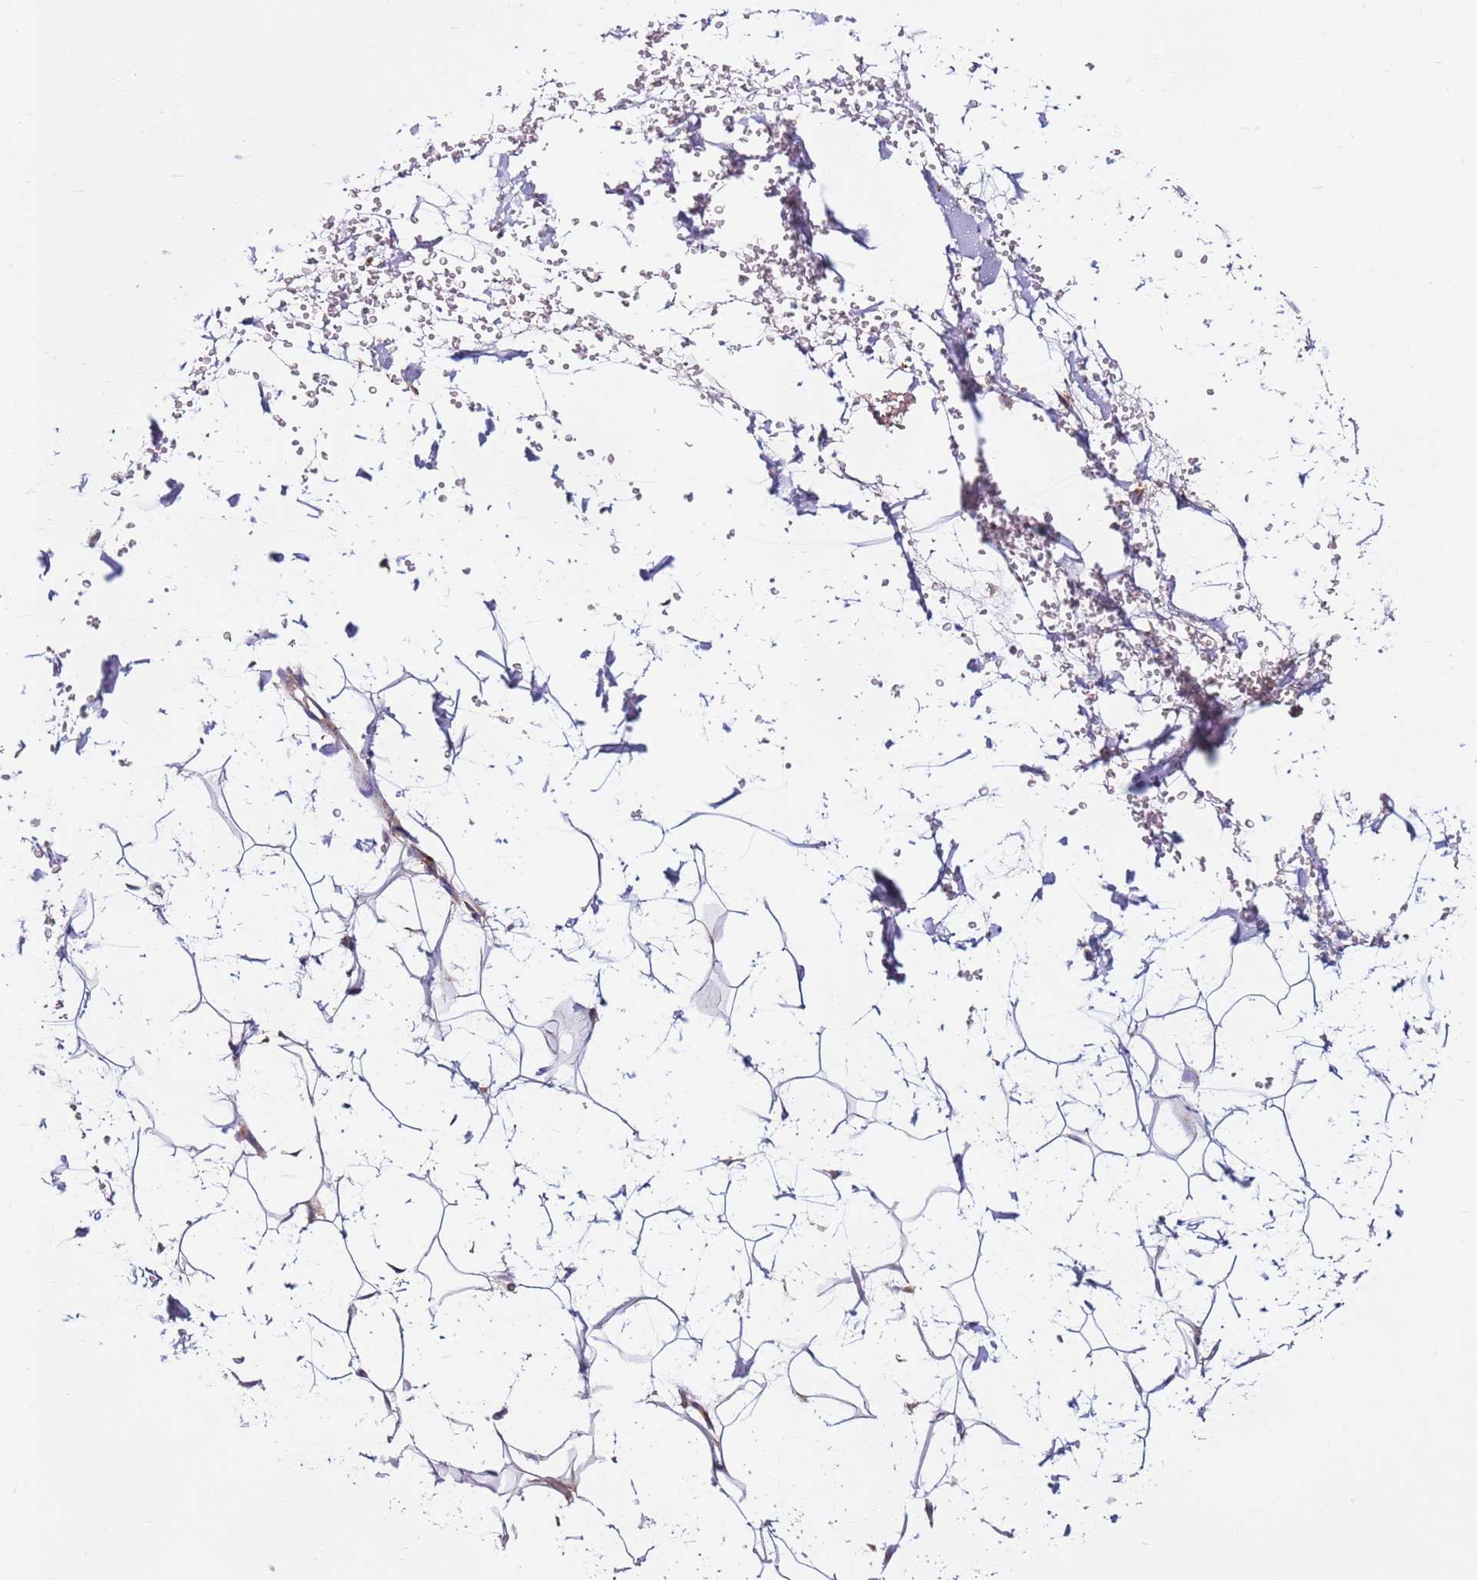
{"staining": {"intensity": "weak", "quantity": "25%-75%", "location": "cytoplasmic/membranous"}, "tissue": "adipose tissue", "cell_type": "Adipocytes", "image_type": "normal", "snomed": [{"axis": "morphology", "description": "Normal tissue, NOS"}, {"axis": "topography", "description": "Breast"}], "caption": "Unremarkable adipose tissue demonstrates weak cytoplasmic/membranous positivity in about 25%-75% of adipocytes, visualized by immunohistochemistry.", "gene": "DDX19B", "patient": {"sex": "female", "age": 26}}